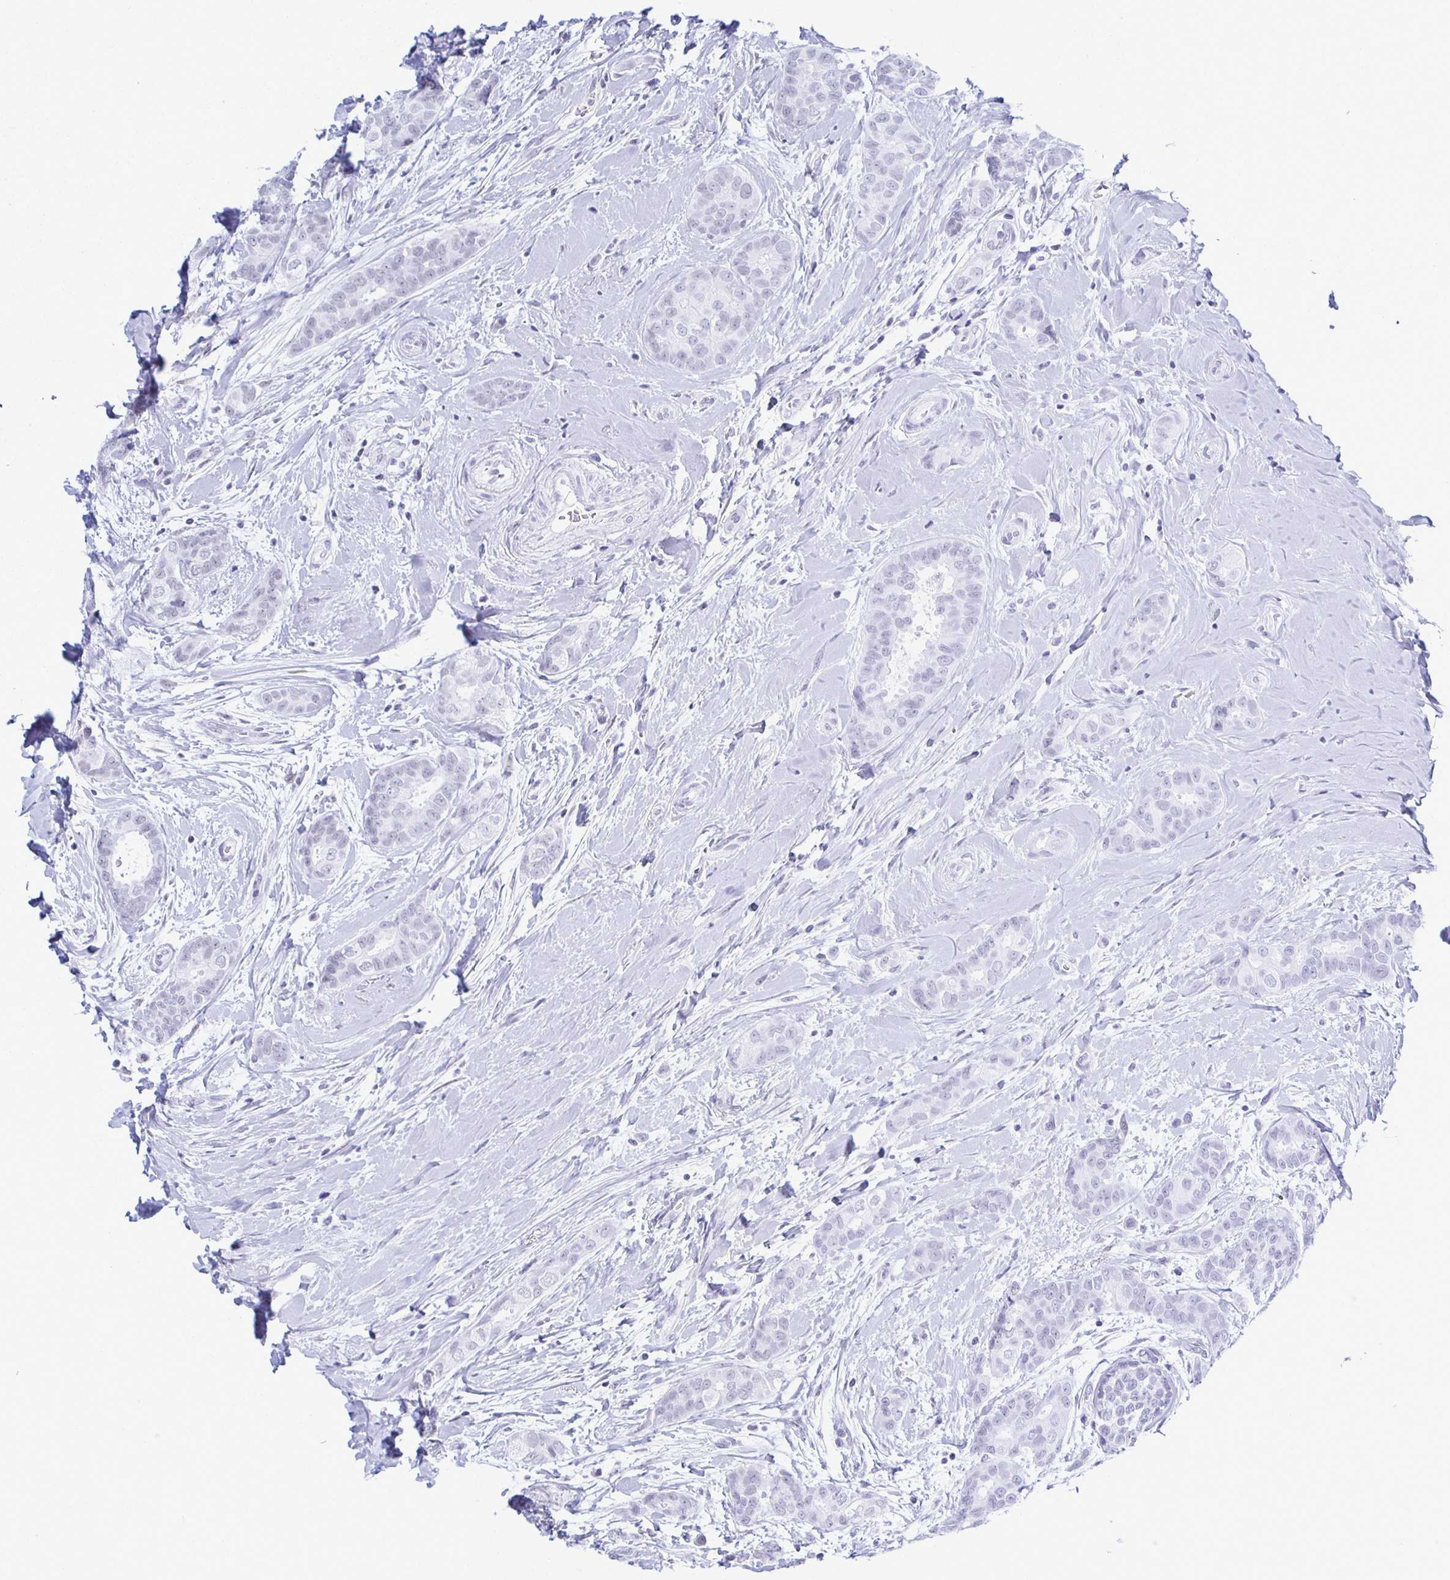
{"staining": {"intensity": "negative", "quantity": "none", "location": "none"}, "tissue": "breast cancer", "cell_type": "Tumor cells", "image_type": "cancer", "snomed": [{"axis": "morphology", "description": "Duct carcinoma"}, {"axis": "topography", "description": "Breast"}], "caption": "A high-resolution photomicrograph shows immunohistochemistry (IHC) staining of intraductal carcinoma (breast), which exhibits no significant staining in tumor cells. (Immunohistochemistry (ihc), brightfield microscopy, high magnification).", "gene": "IRF7", "patient": {"sex": "female", "age": 45}}